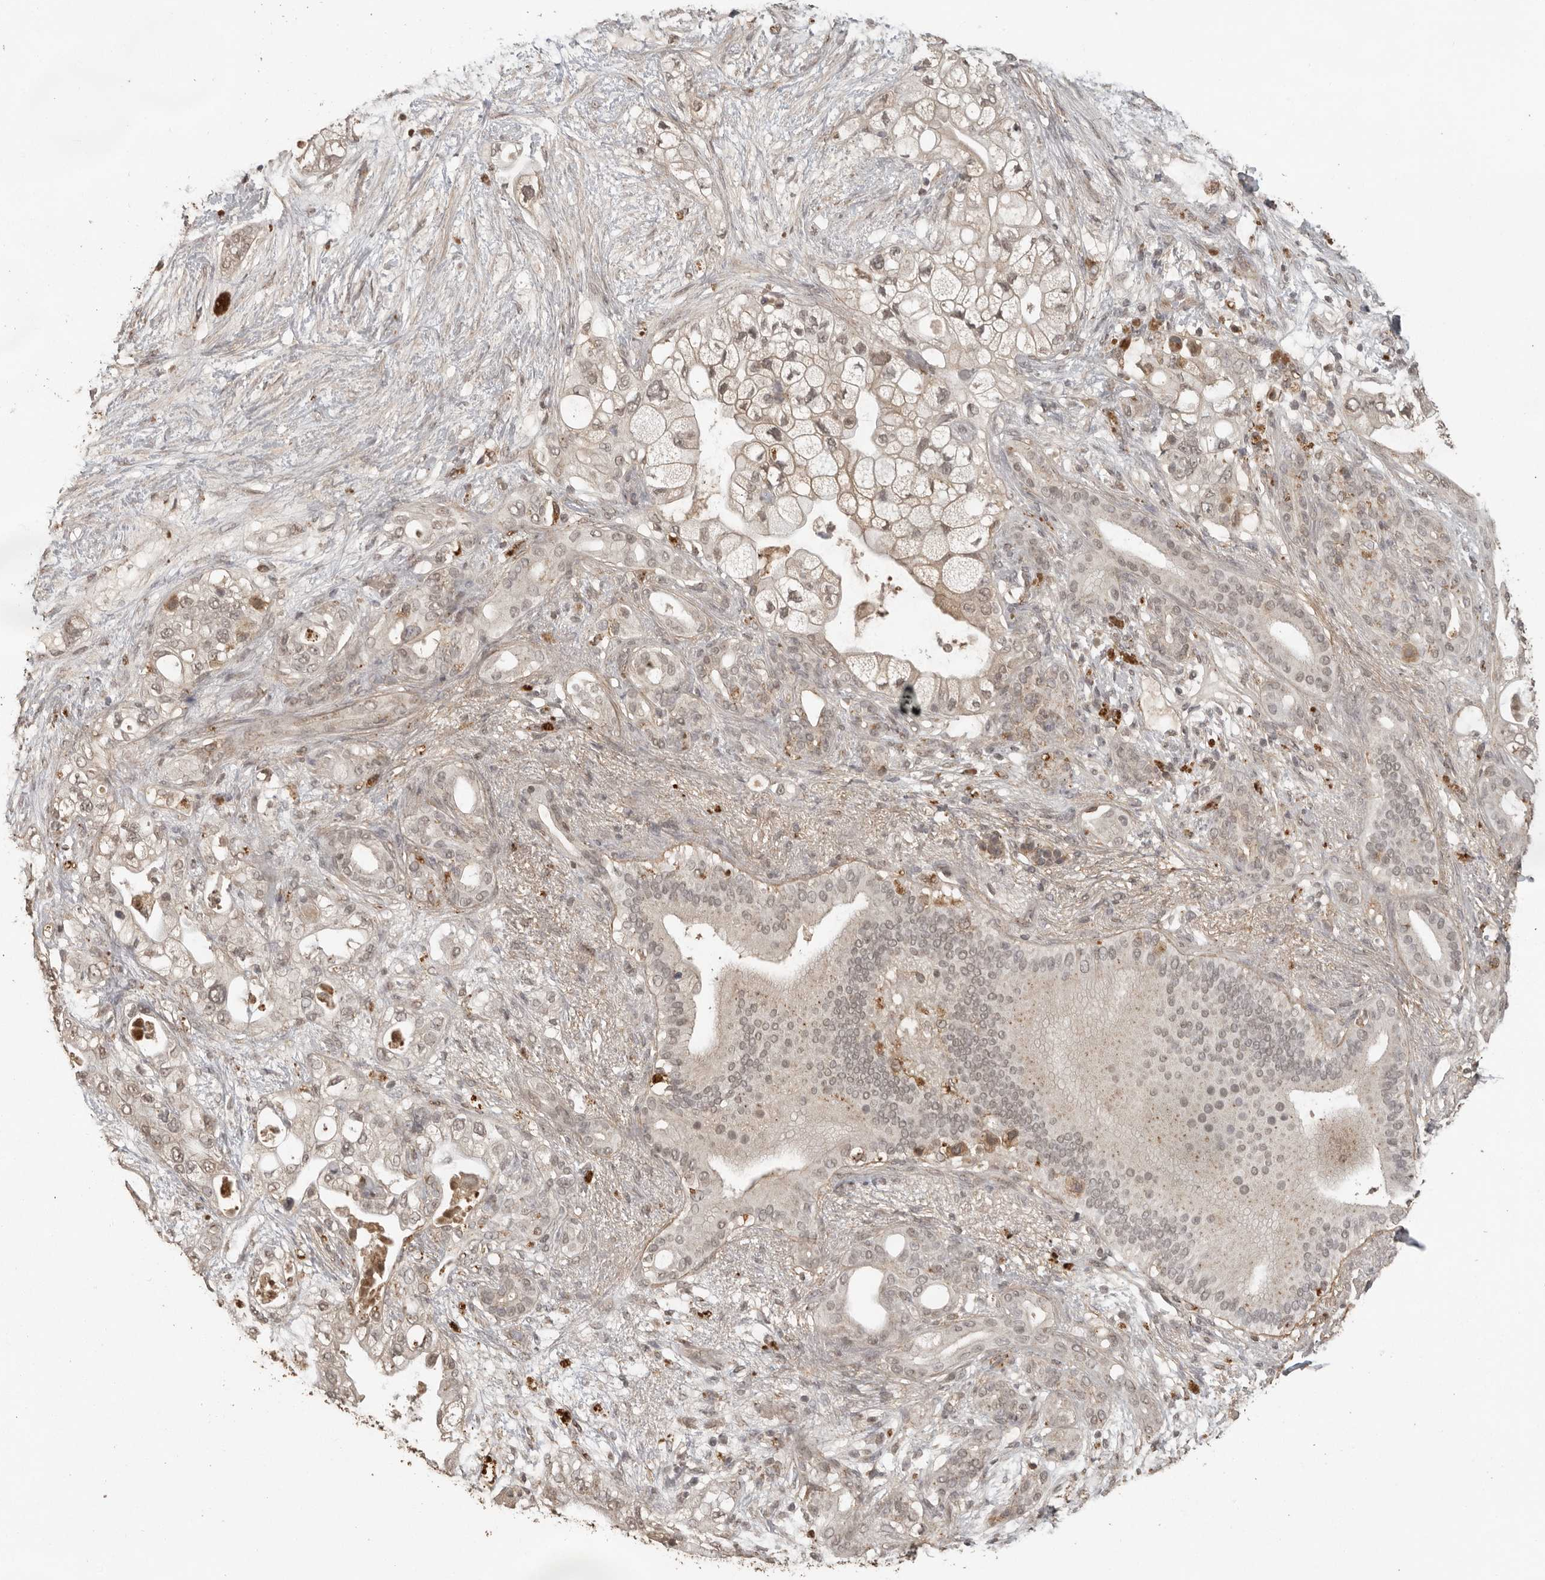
{"staining": {"intensity": "weak", "quantity": "25%-75%", "location": "cytoplasmic/membranous"}, "tissue": "pancreatic cancer", "cell_type": "Tumor cells", "image_type": "cancer", "snomed": [{"axis": "morphology", "description": "Adenocarcinoma, NOS"}, {"axis": "topography", "description": "Pancreas"}], "caption": "Adenocarcinoma (pancreatic) tissue shows weak cytoplasmic/membranous staining in approximately 25%-75% of tumor cells, visualized by immunohistochemistry. (Stains: DAB in brown, nuclei in blue, Microscopy: brightfield microscopy at high magnification).", "gene": "CTF1", "patient": {"sex": "male", "age": 53}}